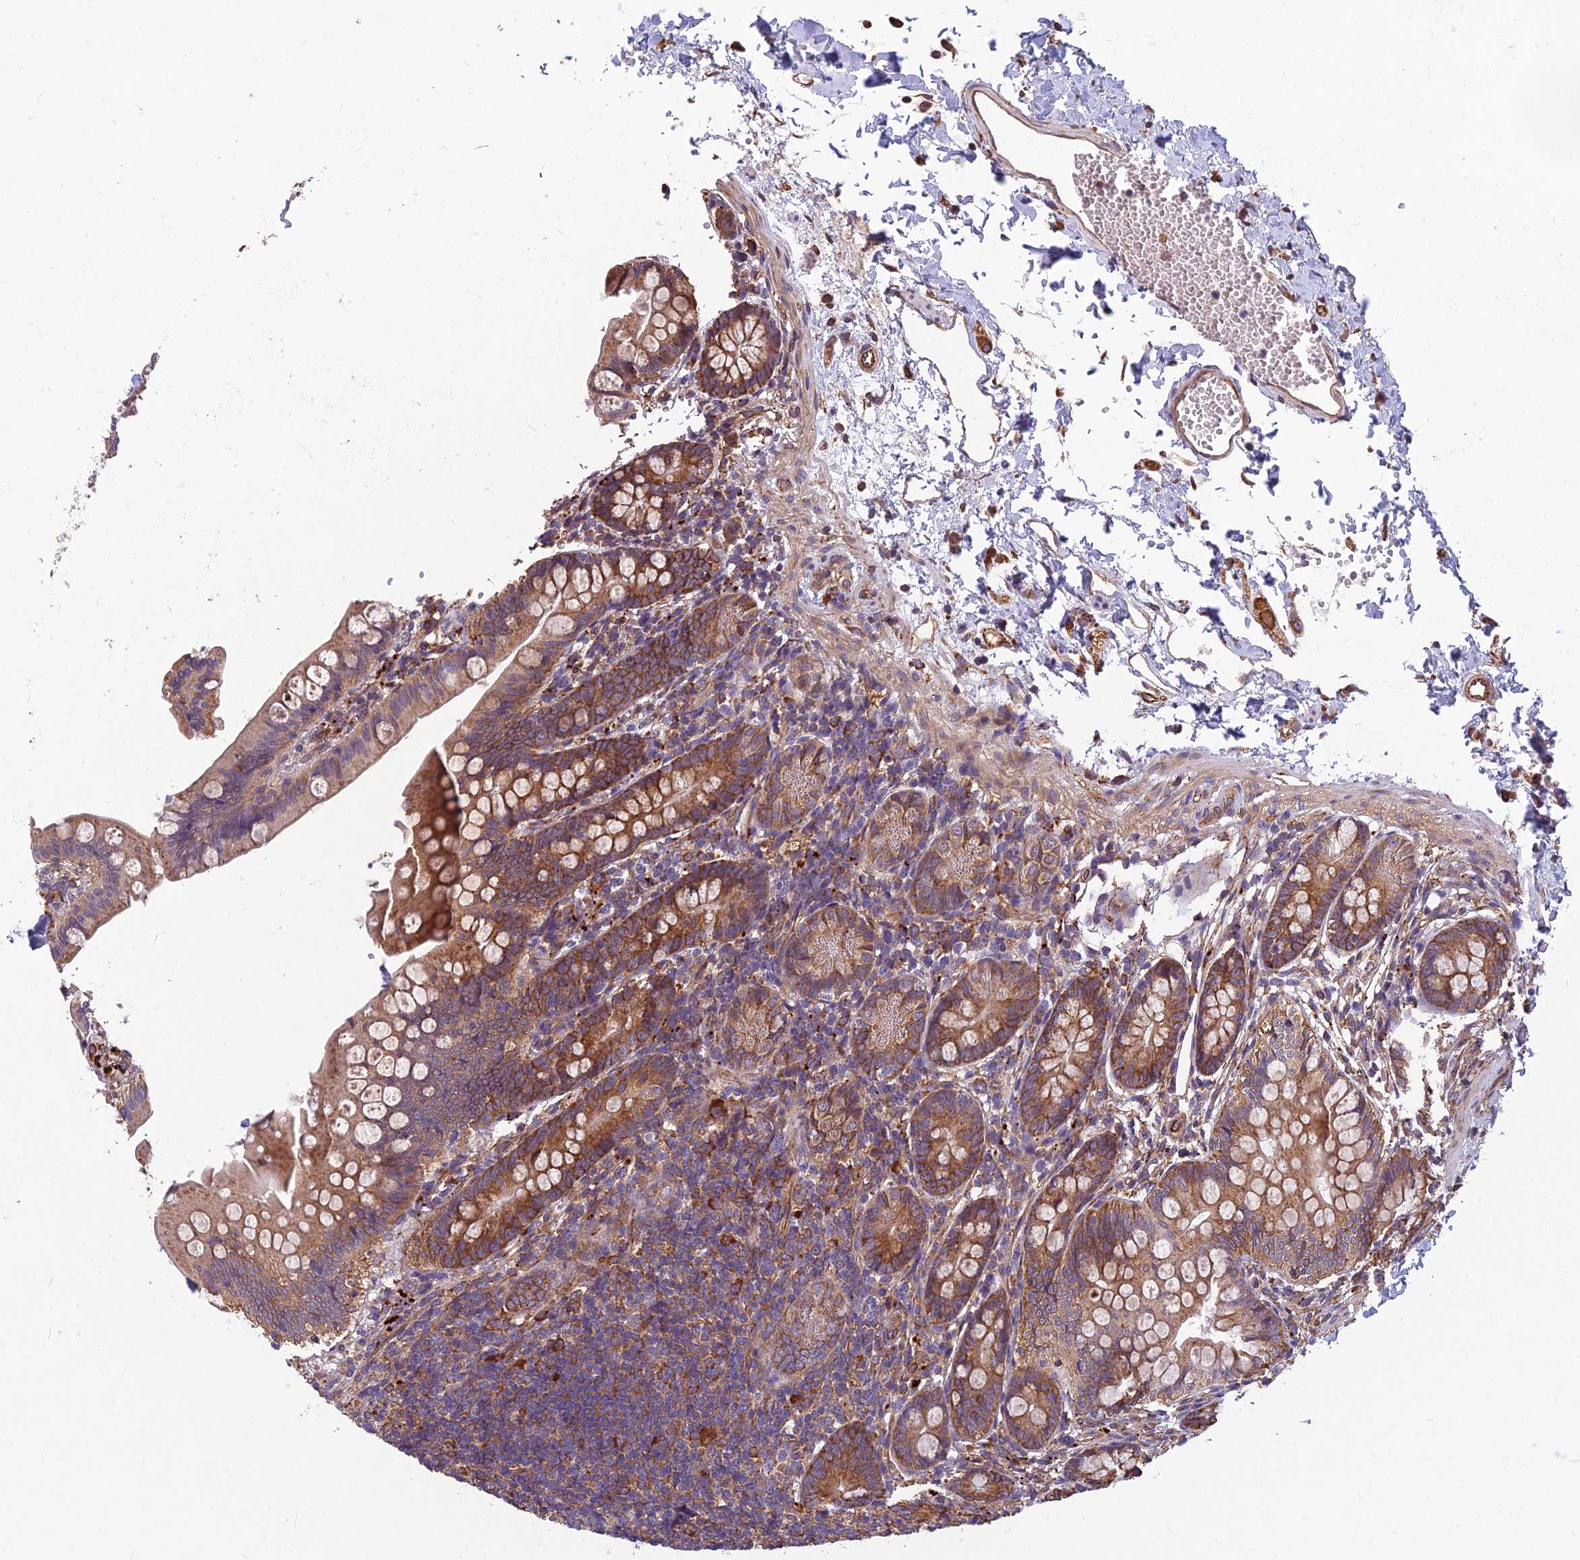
{"staining": {"intensity": "moderate", "quantity": ">75%", "location": "cytoplasmic/membranous"}, "tissue": "small intestine", "cell_type": "Glandular cells", "image_type": "normal", "snomed": [{"axis": "morphology", "description": "Normal tissue, NOS"}, {"axis": "topography", "description": "Small intestine"}], "caption": "Immunohistochemistry (IHC) histopathology image of benign small intestine: human small intestine stained using IHC demonstrates medium levels of moderate protein expression localized specifically in the cytoplasmic/membranous of glandular cells, appearing as a cytoplasmic/membranous brown color.", "gene": "SPDL1", "patient": {"sex": "male", "age": 7}}